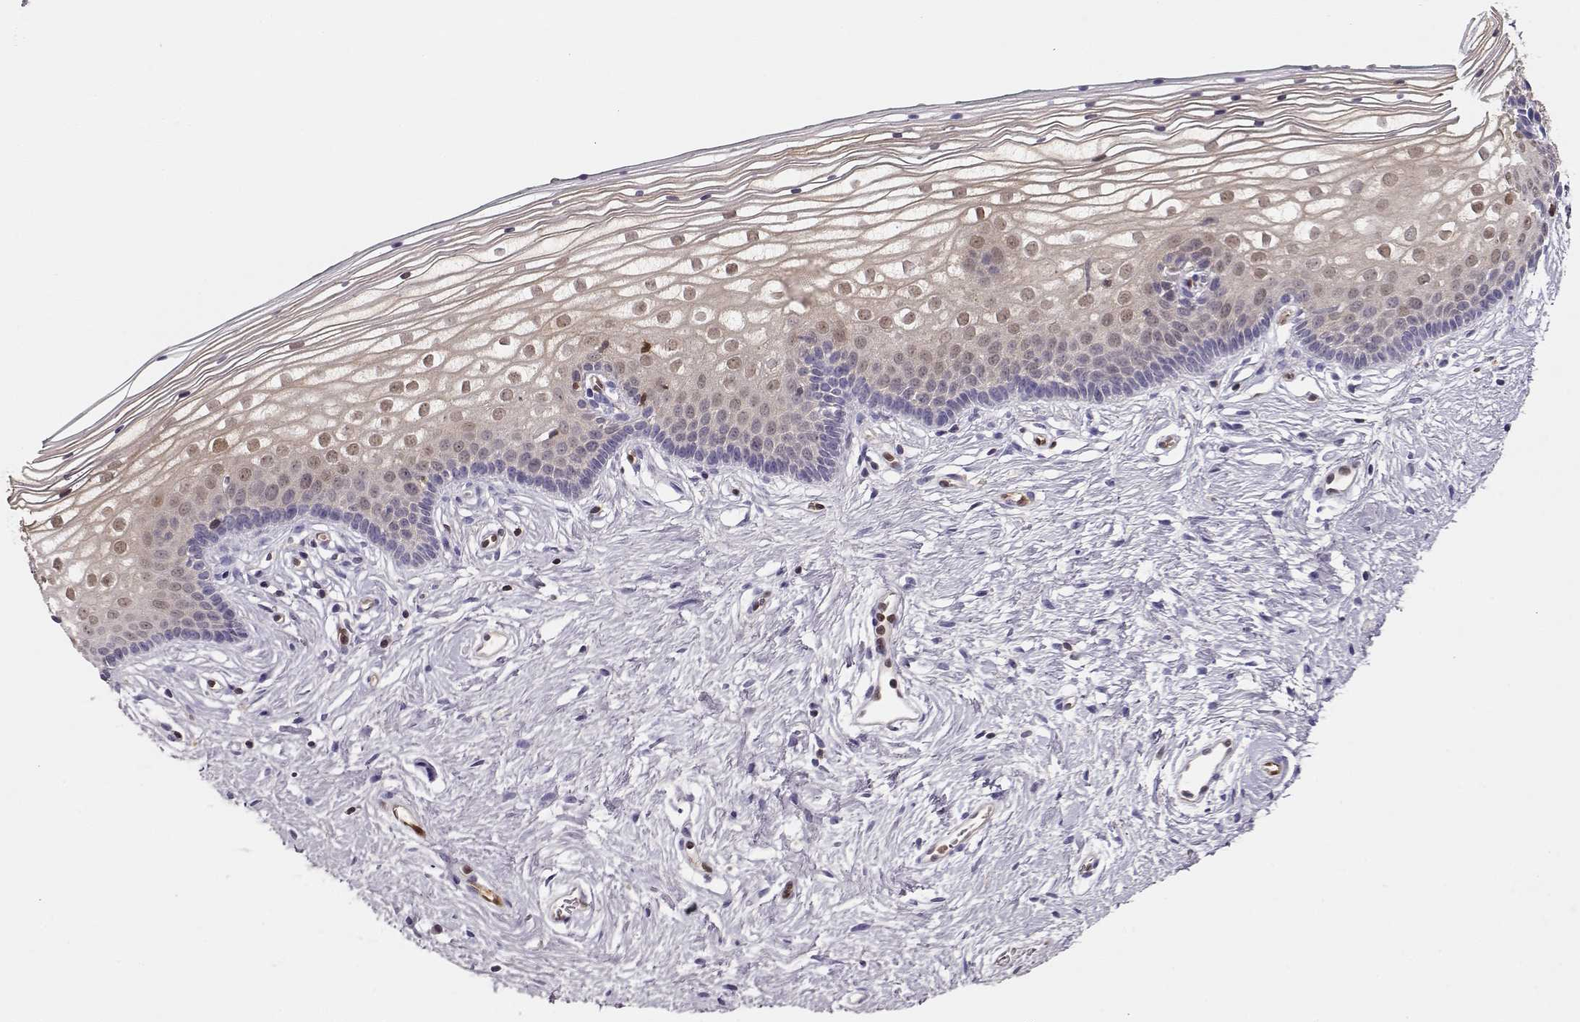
{"staining": {"intensity": "weak", "quantity": ">75%", "location": "cytoplasmic/membranous"}, "tissue": "vagina", "cell_type": "Squamous epithelial cells", "image_type": "normal", "snomed": [{"axis": "morphology", "description": "Normal tissue, NOS"}, {"axis": "topography", "description": "Vagina"}], "caption": "A brown stain labels weak cytoplasmic/membranous positivity of a protein in squamous epithelial cells of unremarkable vagina.", "gene": "PNP", "patient": {"sex": "female", "age": 36}}